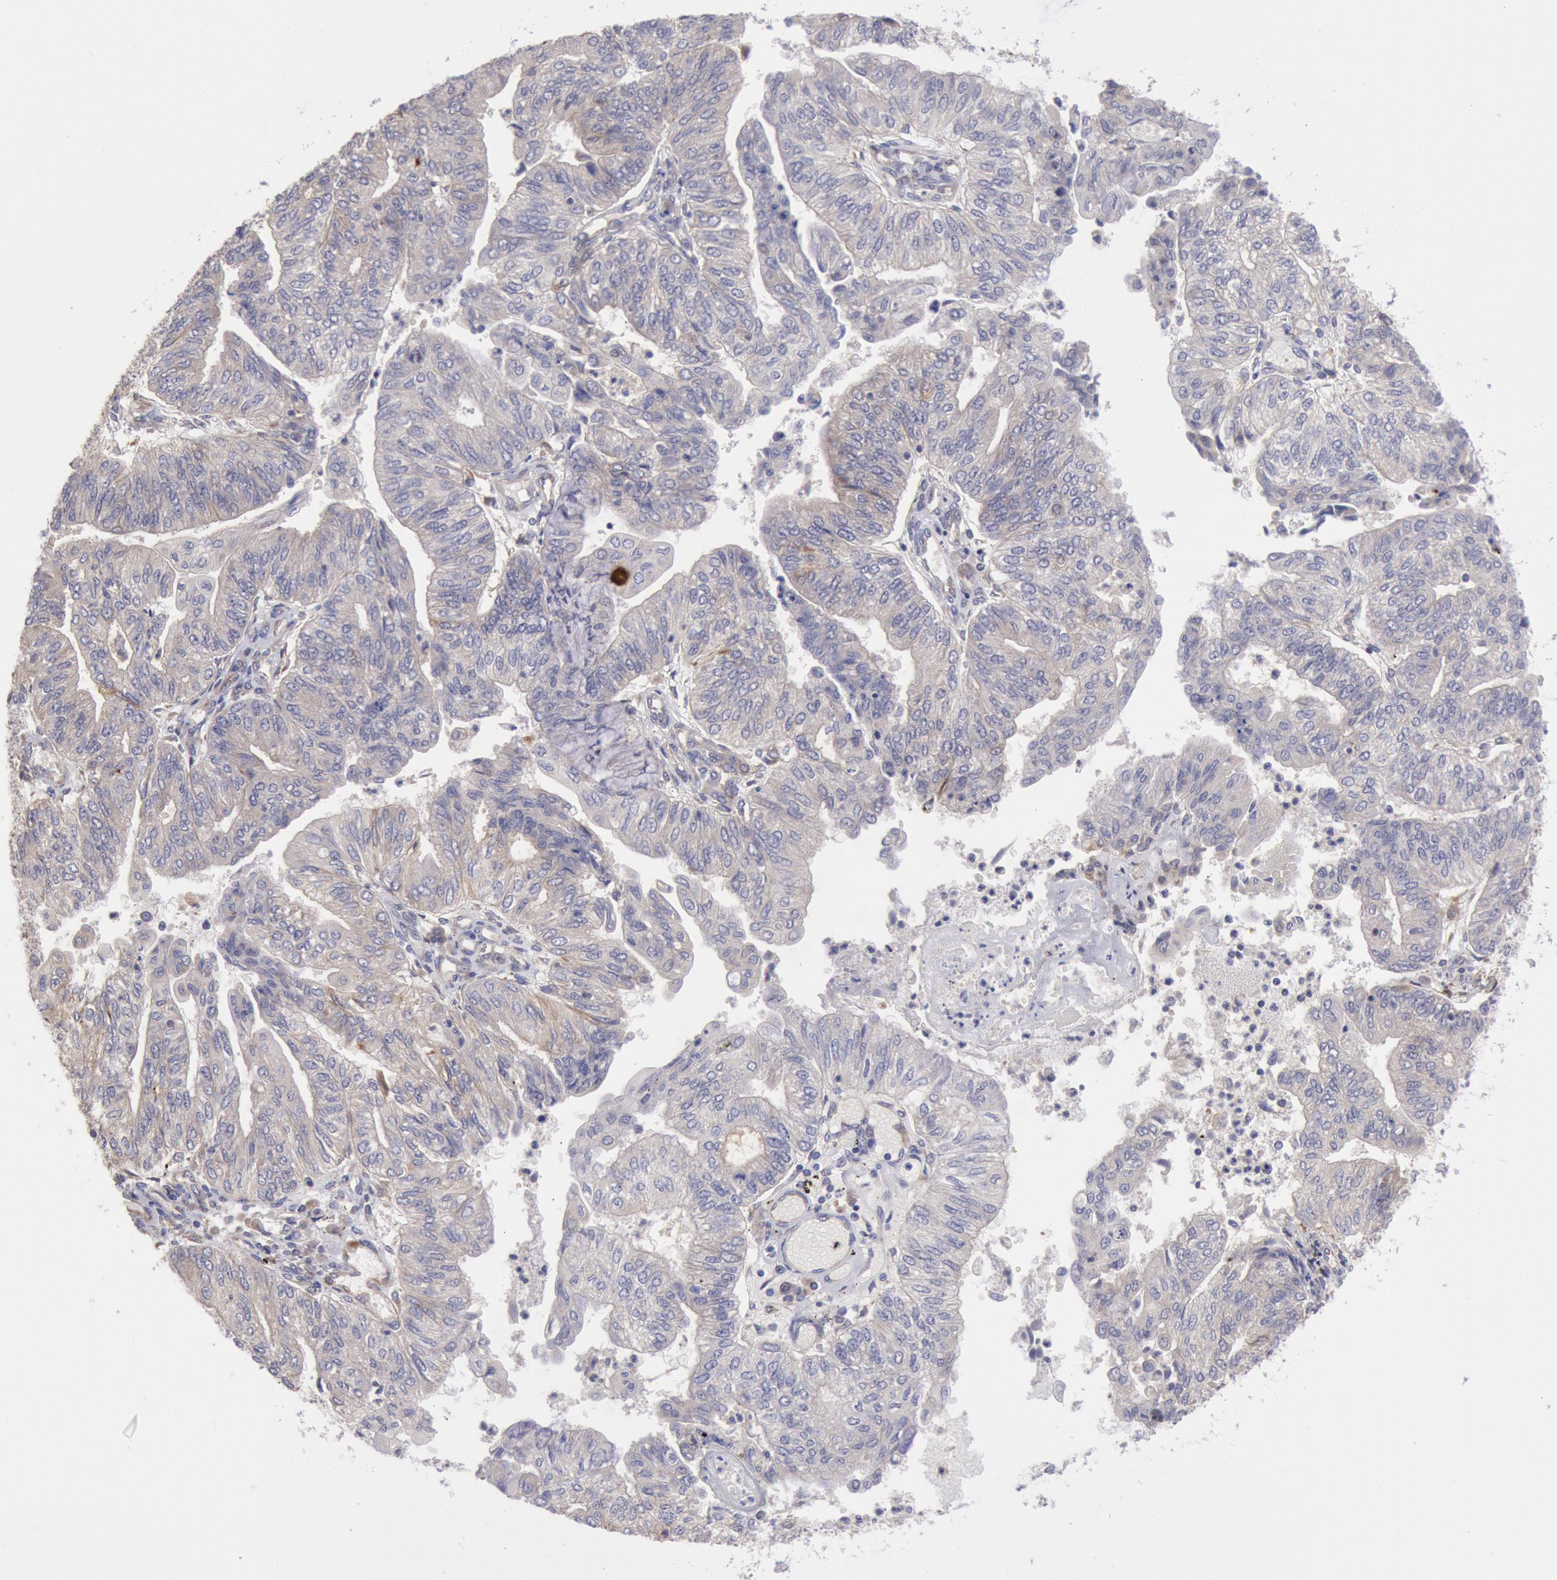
{"staining": {"intensity": "weak", "quantity": ">75%", "location": "cytoplasmic/membranous"}, "tissue": "endometrial cancer", "cell_type": "Tumor cells", "image_type": "cancer", "snomed": [{"axis": "morphology", "description": "Adenocarcinoma, NOS"}, {"axis": "topography", "description": "Endometrium"}], "caption": "Adenocarcinoma (endometrial) stained with a protein marker demonstrates weak staining in tumor cells.", "gene": "RNF139", "patient": {"sex": "female", "age": 59}}